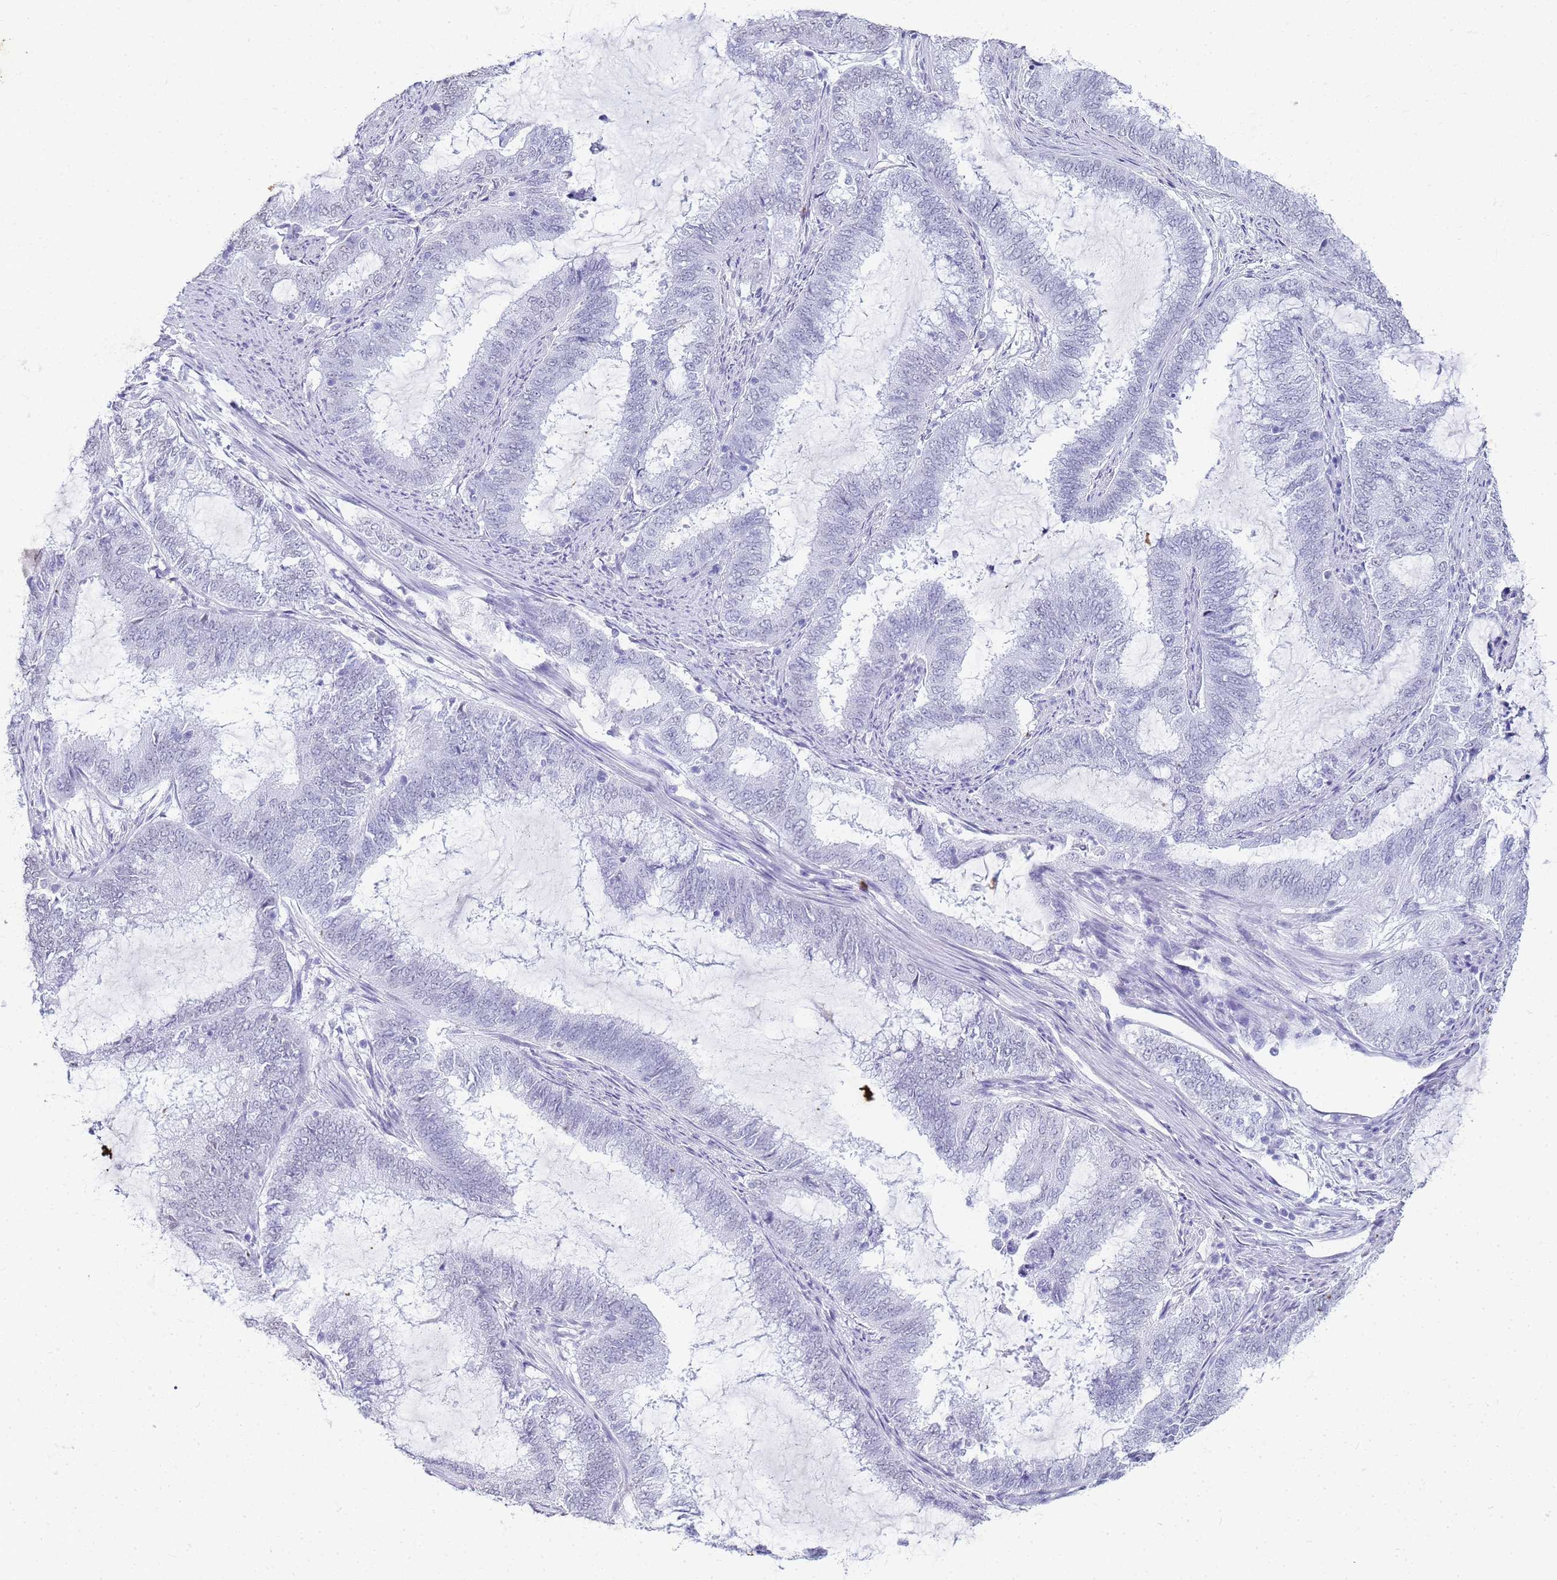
{"staining": {"intensity": "negative", "quantity": "none", "location": "none"}, "tissue": "endometrial cancer", "cell_type": "Tumor cells", "image_type": "cancer", "snomed": [{"axis": "morphology", "description": "Adenocarcinoma, NOS"}, {"axis": "topography", "description": "Endometrium"}], "caption": "Immunohistochemistry (IHC) histopathology image of human adenocarcinoma (endometrial) stained for a protein (brown), which displays no staining in tumor cells.", "gene": "SLC7A9", "patient": {"sex": "female", "age": 51}}